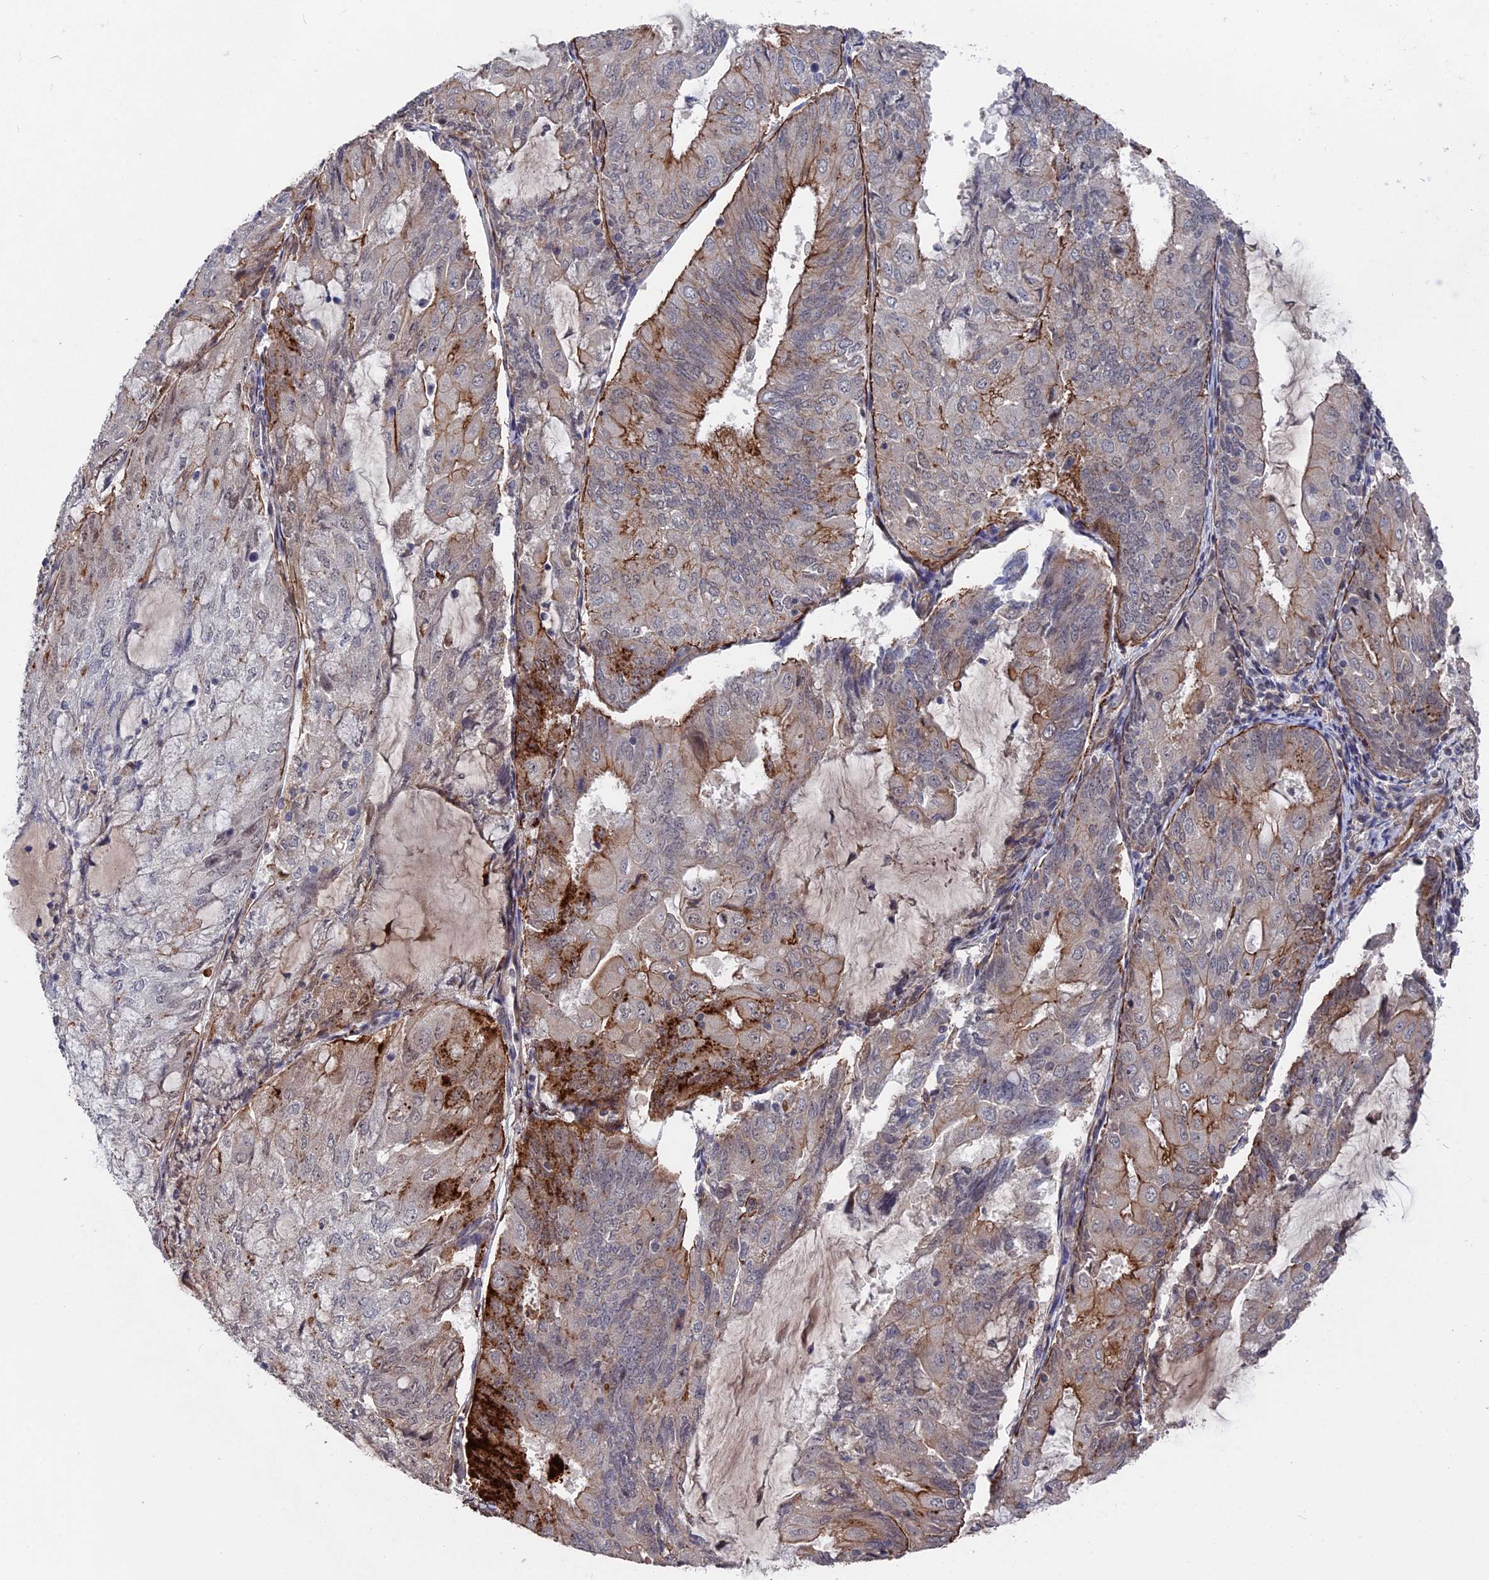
{"staining": {"intensity": "strong", "quantity": "<25%", "location": "cytoplasmic/membranous"}, "tissue": "endometrial cancer", "cell_type": "Tumor cells", "image_type": "cancer", "snomed": [{"axis": "morphology", "description": "Adenocarcinoma, NOS"}, {"axis": "topography", "description": "Endometrium"}], "caption": "This micrograph demonstrates endometrial cancer (adenocarcinoma) stained with IHC to label a protein in brown. The cytoplasmic/membranous of tumor cells show strong positivity for the protein. Nuclei are counter-stained blue.", "gene": "NOSIP", "patient": {"sex": "female", "age": 81}}